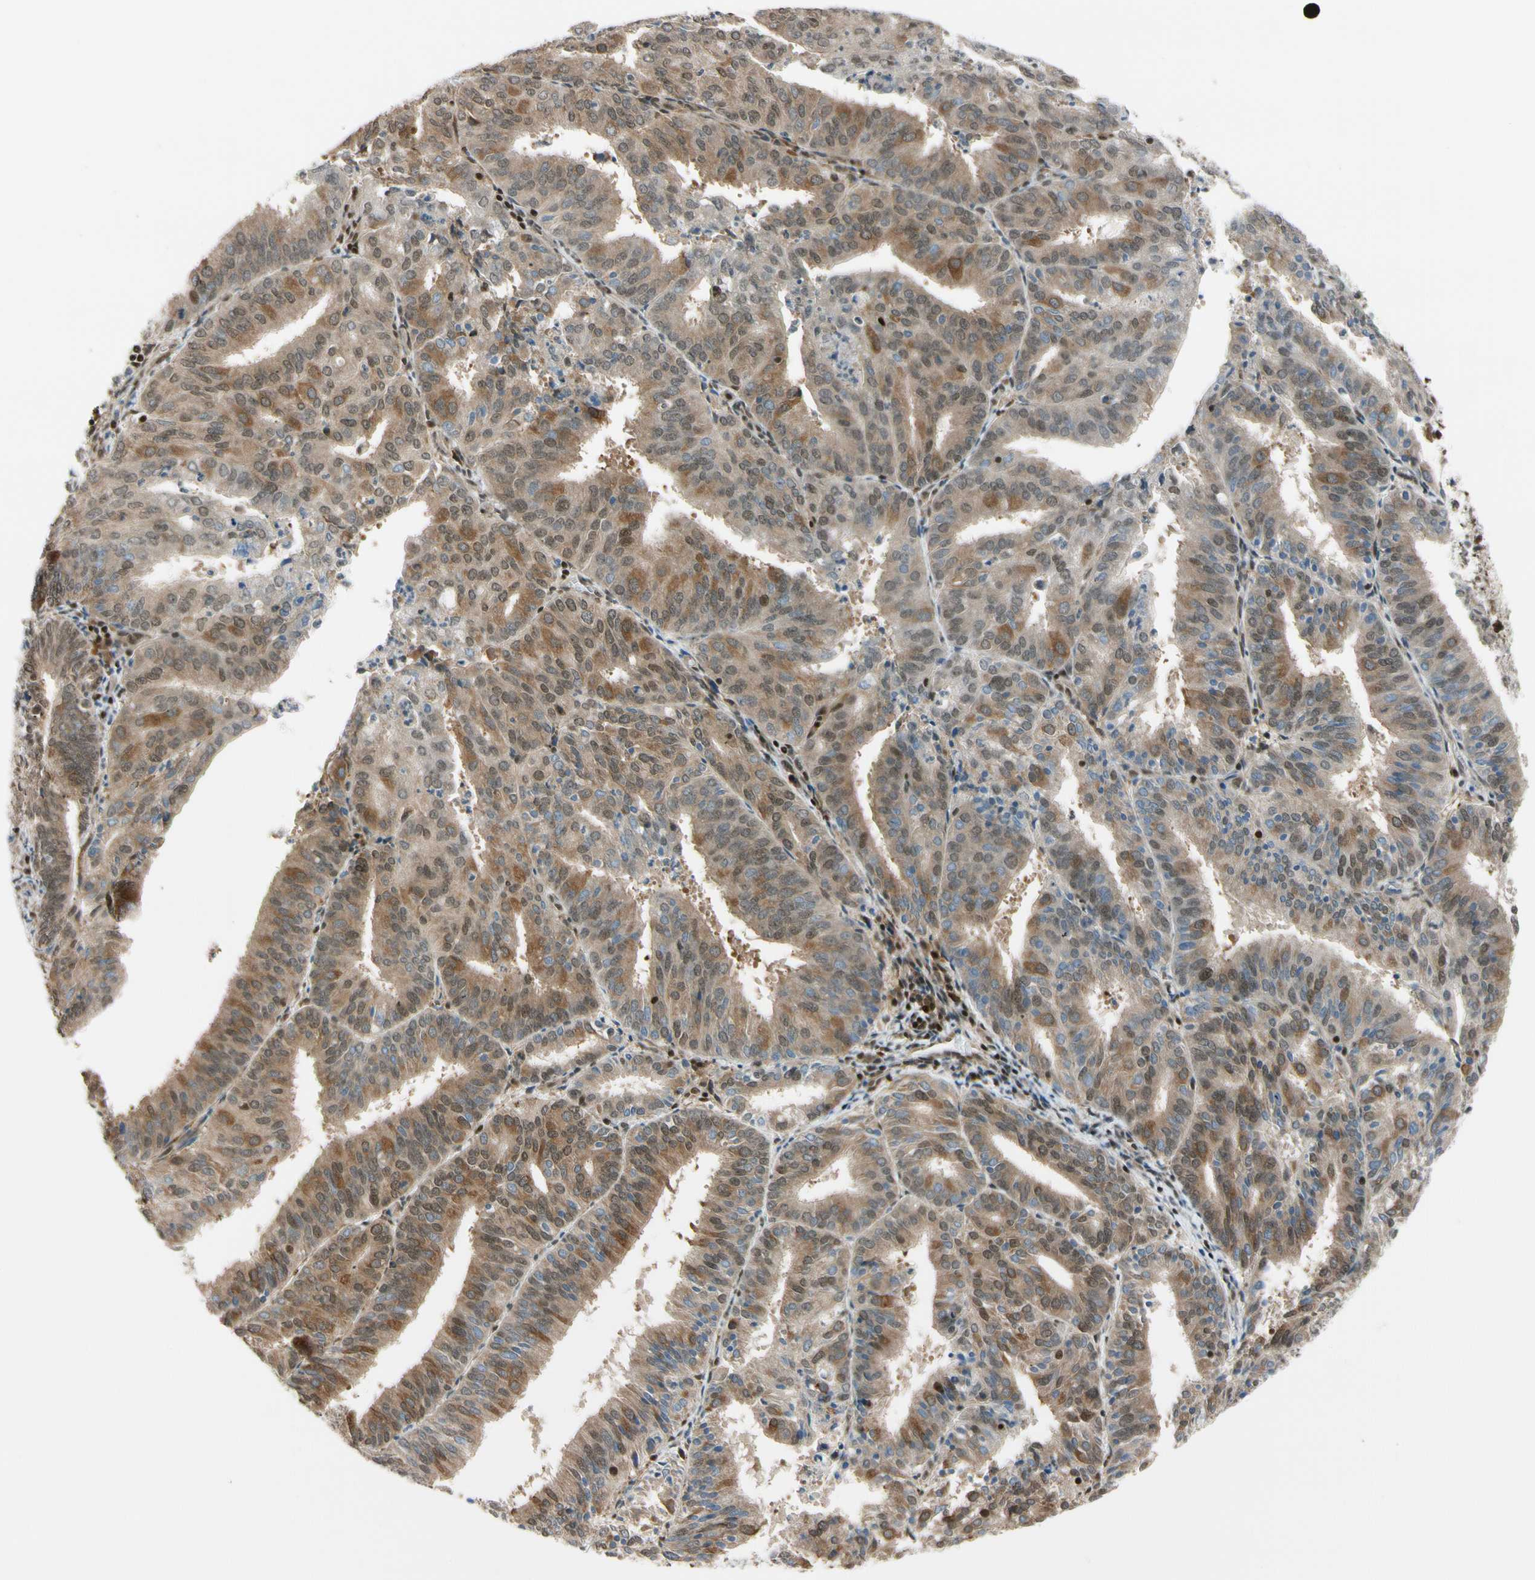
{"staining": {"intensity": "moderate", "quantity": ">75%", "location": "cytoplasmic/membranous,nuclear"}, "tissue": "endometrial cancer", "cell_type": "Tumor cells", "image_type": "cancer", "snomed": [{"axis": "morphology", "description": "Adenocarcinoma, NOS"}, {"axis": "topography", "description": "Uterus"}], "caption": "Moderate cytoplasmic/membranous and nuclear positivity for a protein is seen in approximately >75% of tumor cells of adenocarcinoma (endometrial) using immunohistochemistry (IHC).", "gene": "DAXX", "patient": {"sex": "female", "age": 60}}